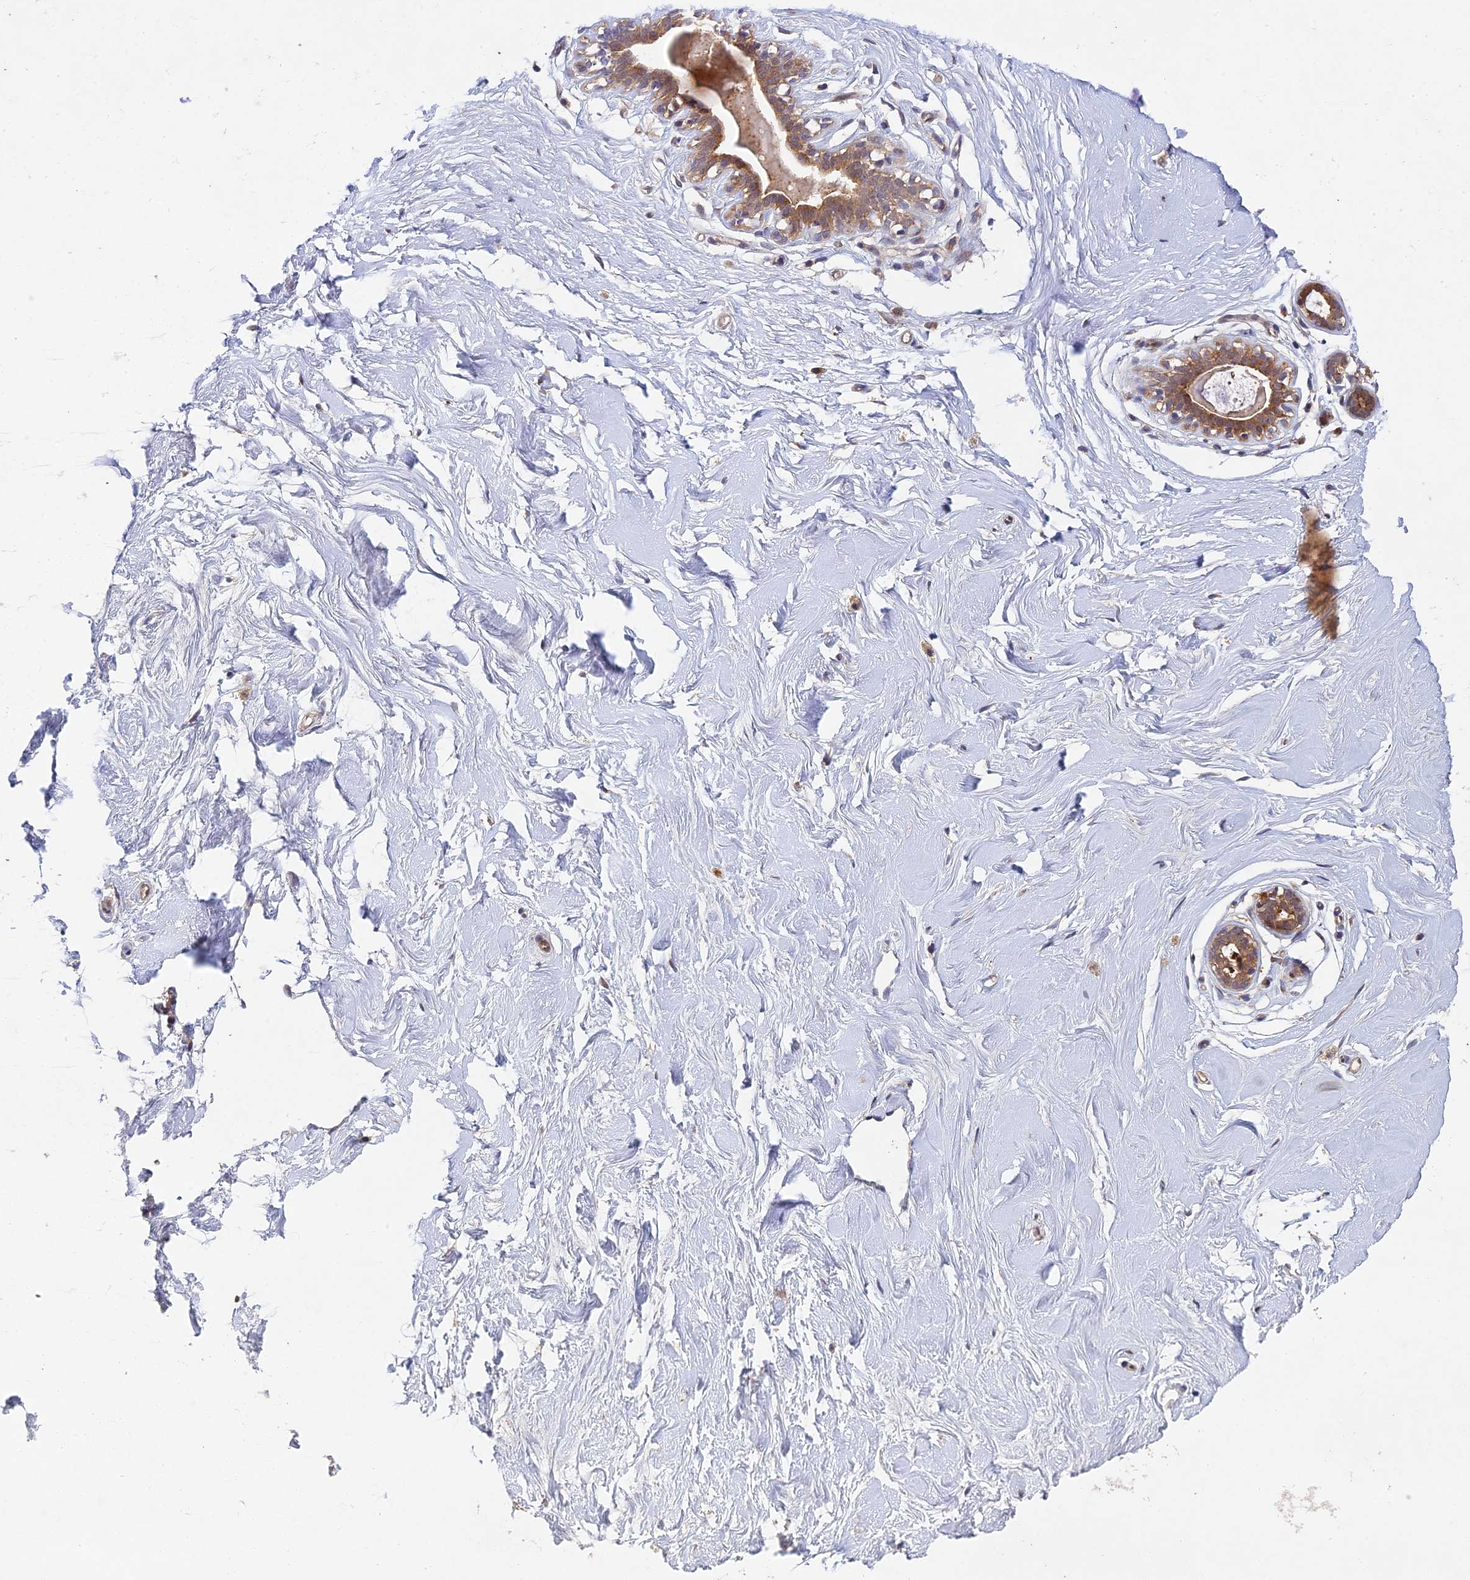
{"staining": {"intensity": "negative", "quantity": "none", "location": "none"}, "tissue": "breast", "cell_type": "Adipocytes", "image_type": "normal", "snomed": [{"axis": "morphology", "description": "Normal tissue, NOS"}, {"axis": "morphology", "description": "Adenoma, NOS"}, {"axis": "topography", "description": "Breast"}], "caption": "A histopathology image of breast stained for a protein exhibits no brown staining in adipocytes. (DAB immunohistochemistry (IHC) with hematoxylin counter stain).", "gene": "NSMCE1", "patient": {"sex": "female", "age": 23}}